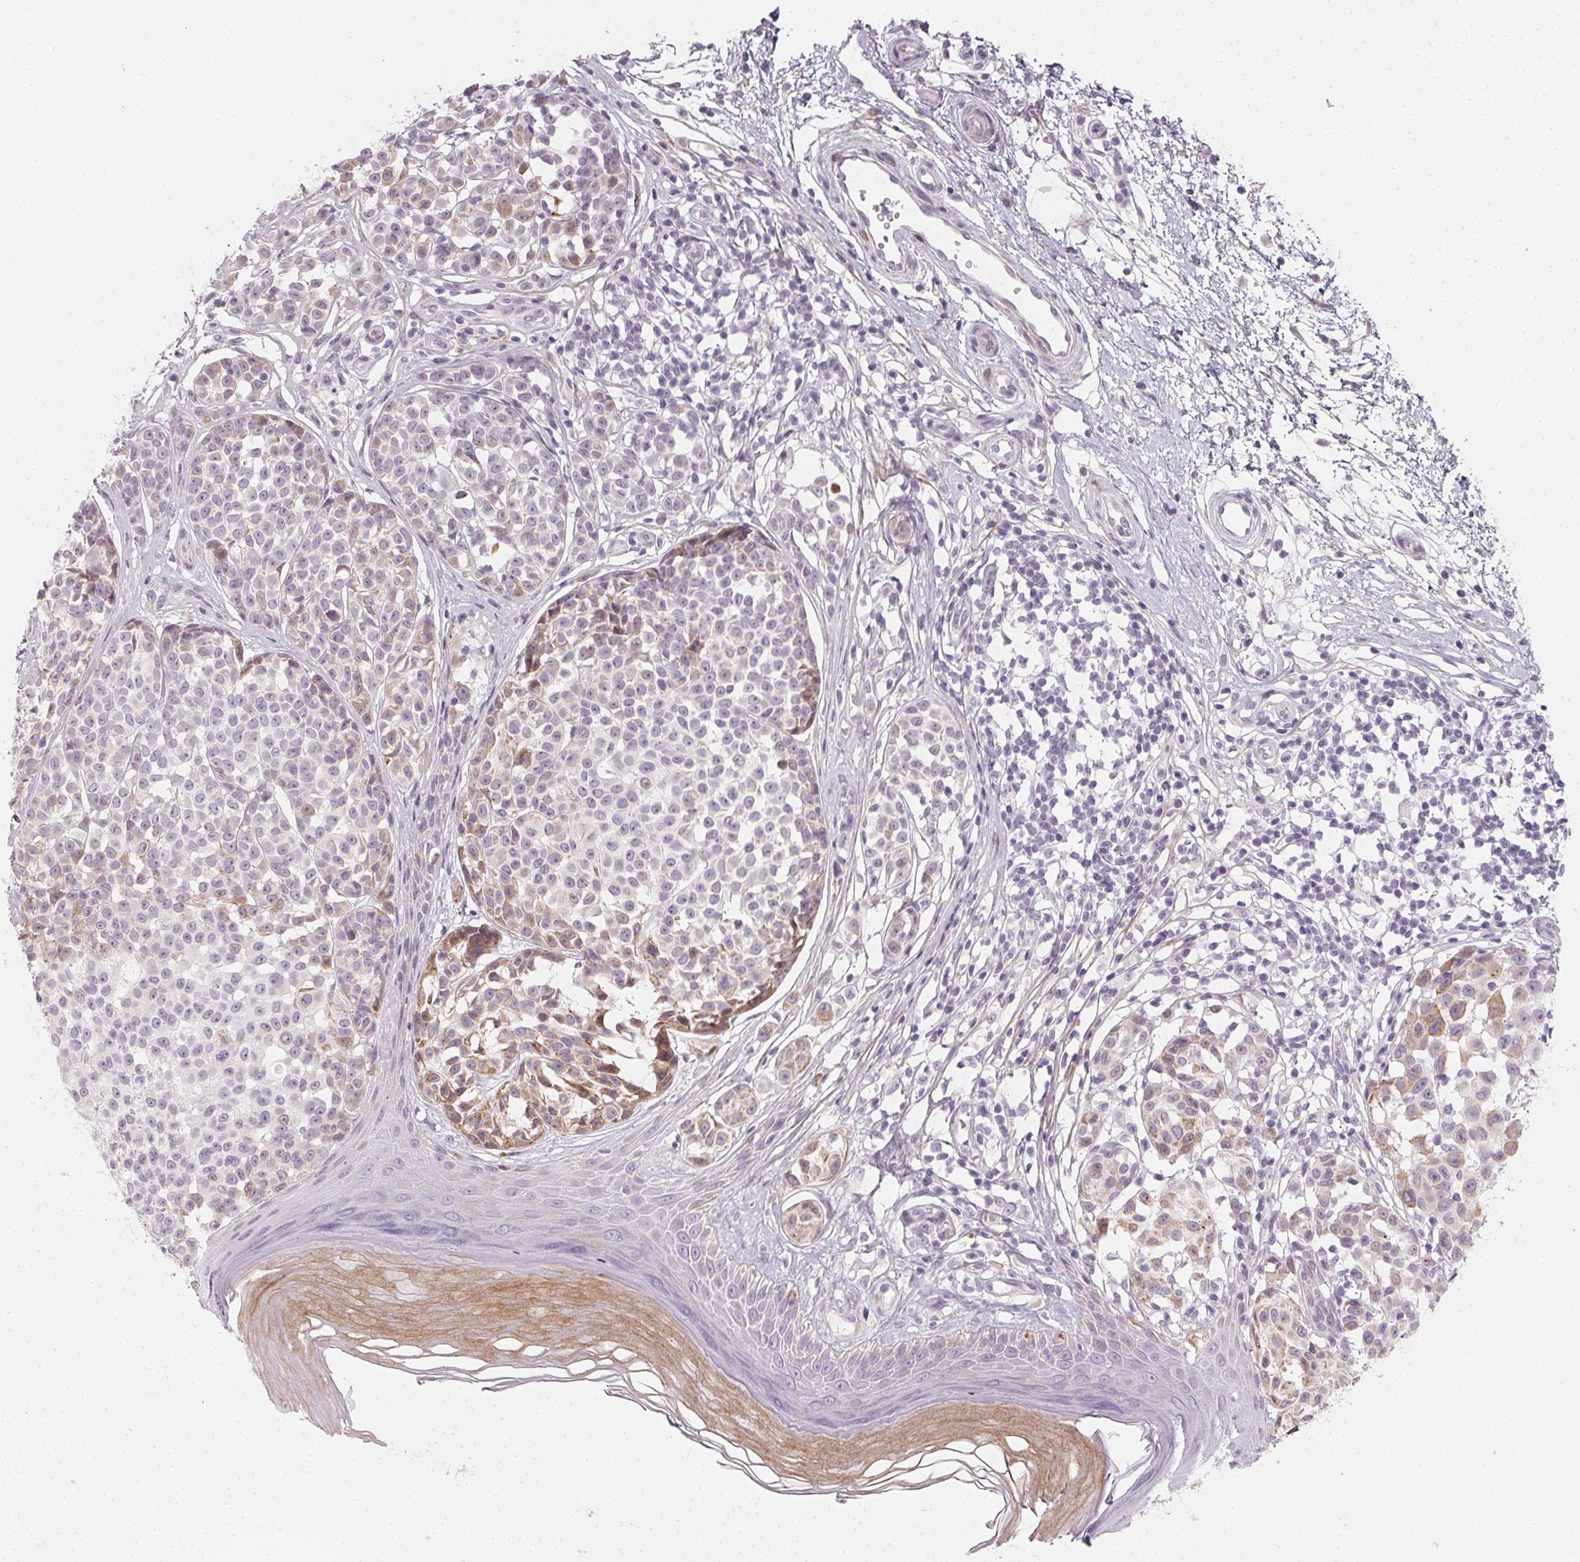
{"staining": {"intensity": "weak", "quantity": "<25%", "location": "cytoplasmic/membranous"}, "tissue": "melanoma", "cell_type": "Tumor cells", "image_type": "cancer", "snomed": [{"axis": "morphology", "description": "Malignant melanoma, NOS"}, {"axis": "topography", "description": "Skin"}], "caption": "This is an IHC micrograph of melanoma. There is no expression in tumor cells.", "gene": "CCDC96", "patient": {"sex": "female", "age": 90}}